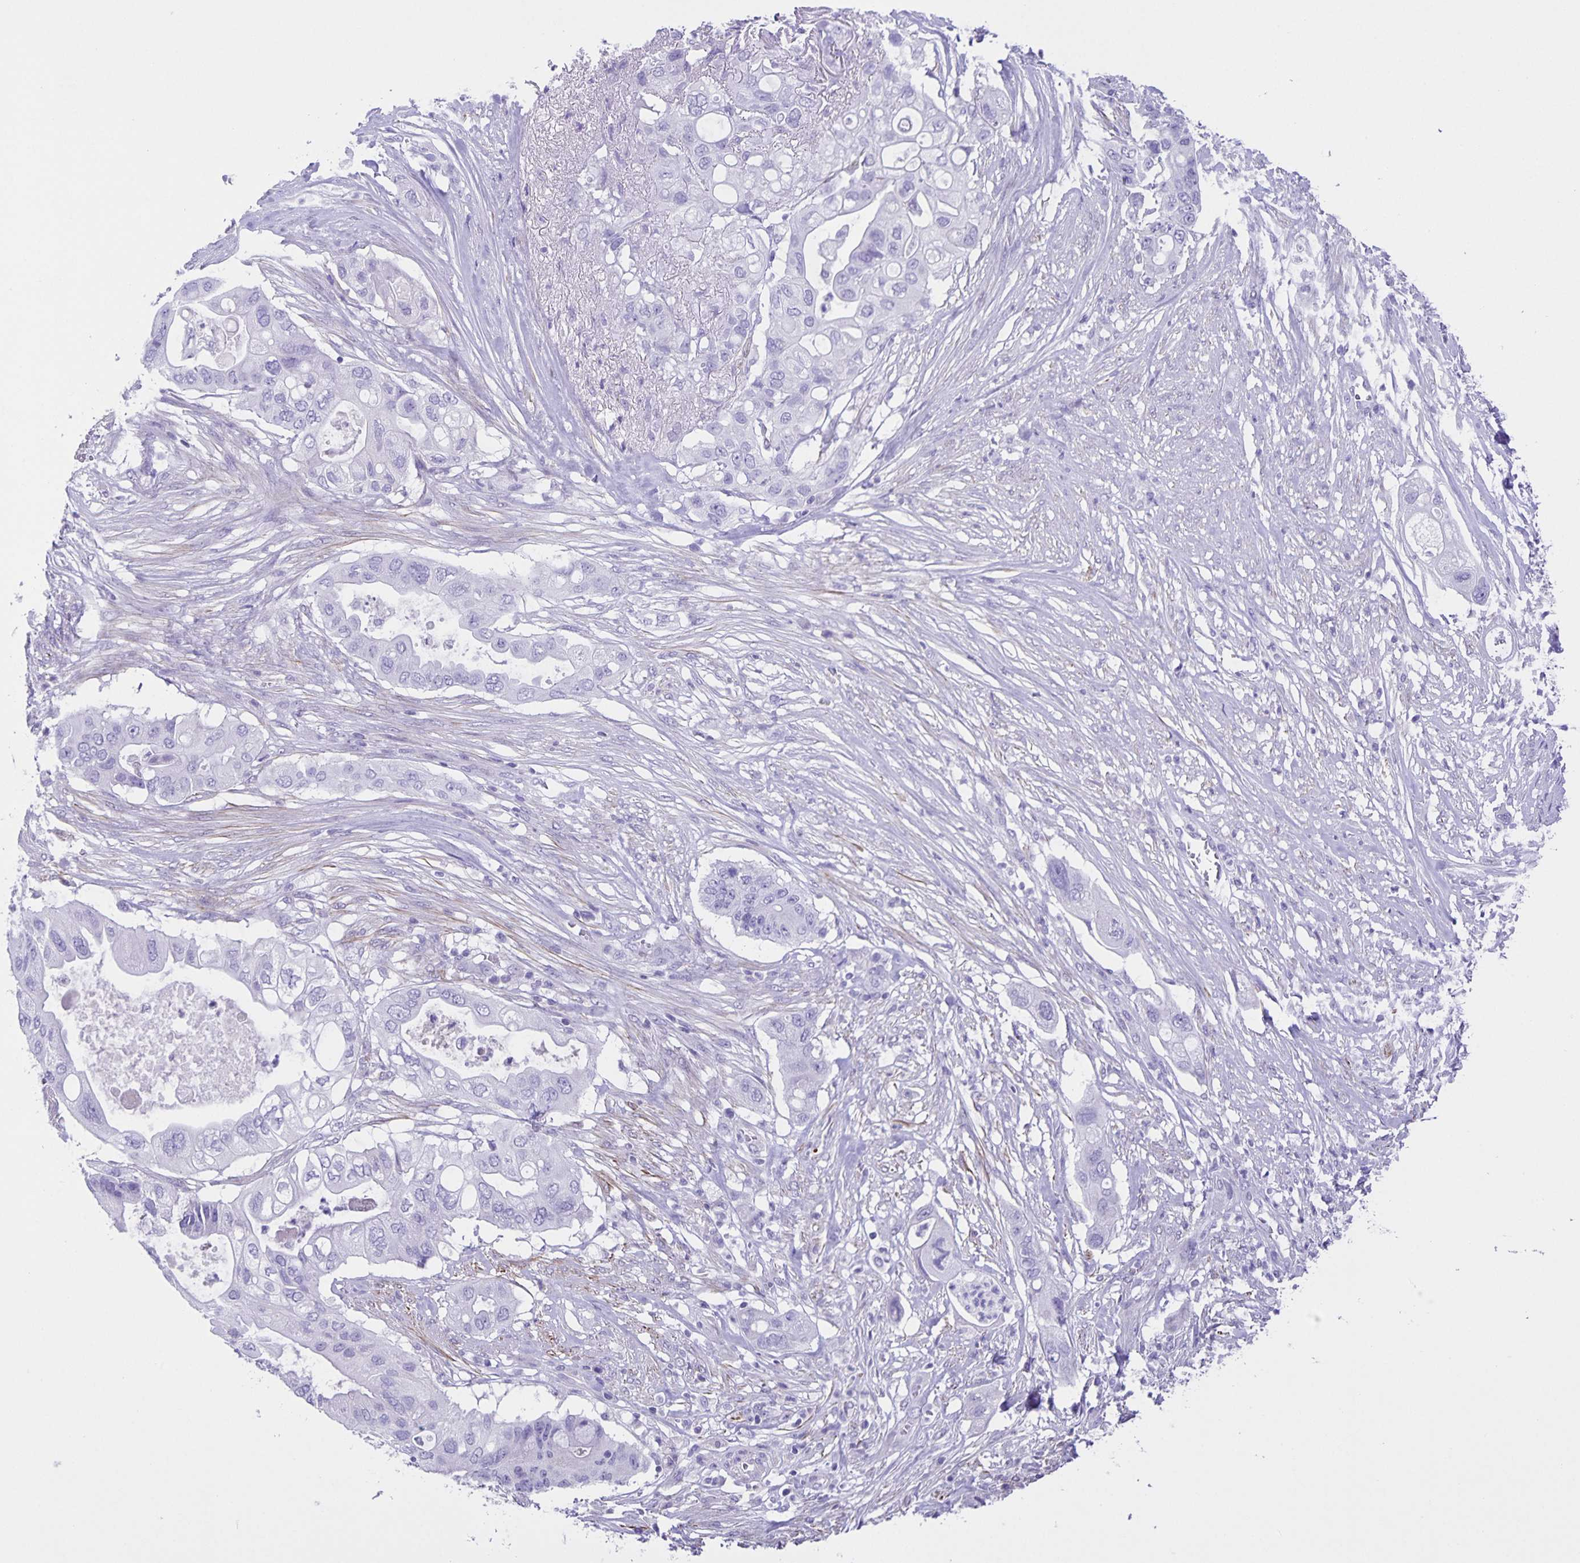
{"staining": {"intensity": "negative", "quantity": "none", "location": "none"}, "tissue": "pancreatic cancer", "cell_type": "Tumor cells", "image_type": "cancer", "snomed": [{"axis": "morphology", "description": "Adenocarcinoma, NOS"}, {"axis": "topography", "description": "Pancreas"}], "caption": "A micrograph of human adenocarcinoma (pancreatic) is negative for staining in tumor cells. (DAB immunohistochemistry (IHC) visualized using brightfield microscopy, high magnification).", "gene": "UBQLN3", "patient": {"sex": "female", "age": 72}}